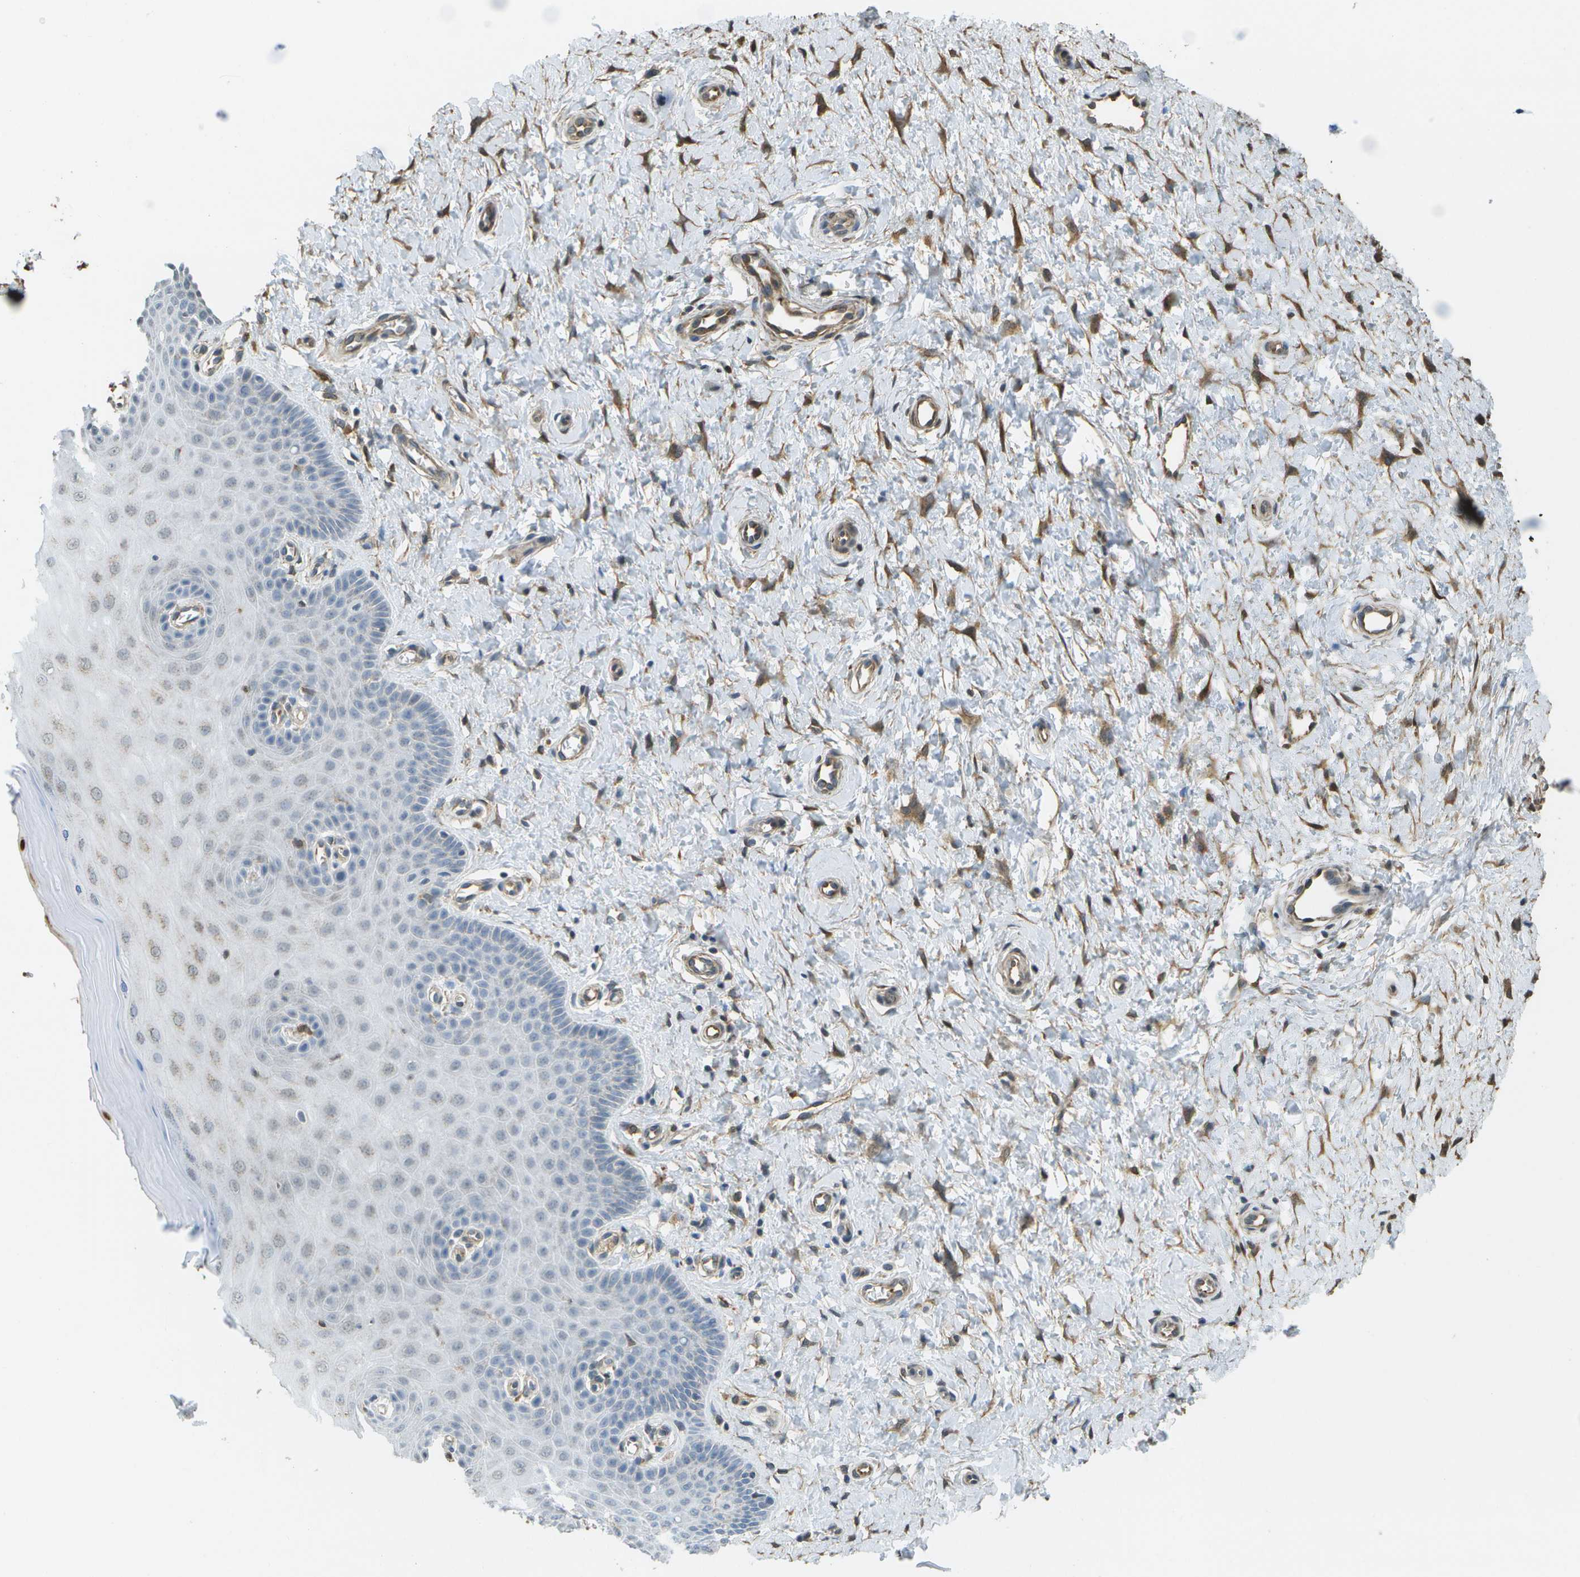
{"staining": {"intensity": "weak", "quantity": ">75%", "location": "cytoplasmic/membranous"}, "tissue": "cervix", "cell_type": "Glandular cells", "image_type": "normal", "snomed": [{"axis": "morphology", "description": "Normal tissue, NOS"}, {"axis": "topography", "description": "Cervix"}], "caption": "Cervix stained with DAB (3,3'-diaminobenzidine) immunohistochemistry (IHC) shows low levels of weak cytoplasmic/membranous expression in approximately >75% of glandular cells.", "gene": "CACHD1", "patient": {"sex": "female", "age": 55}}